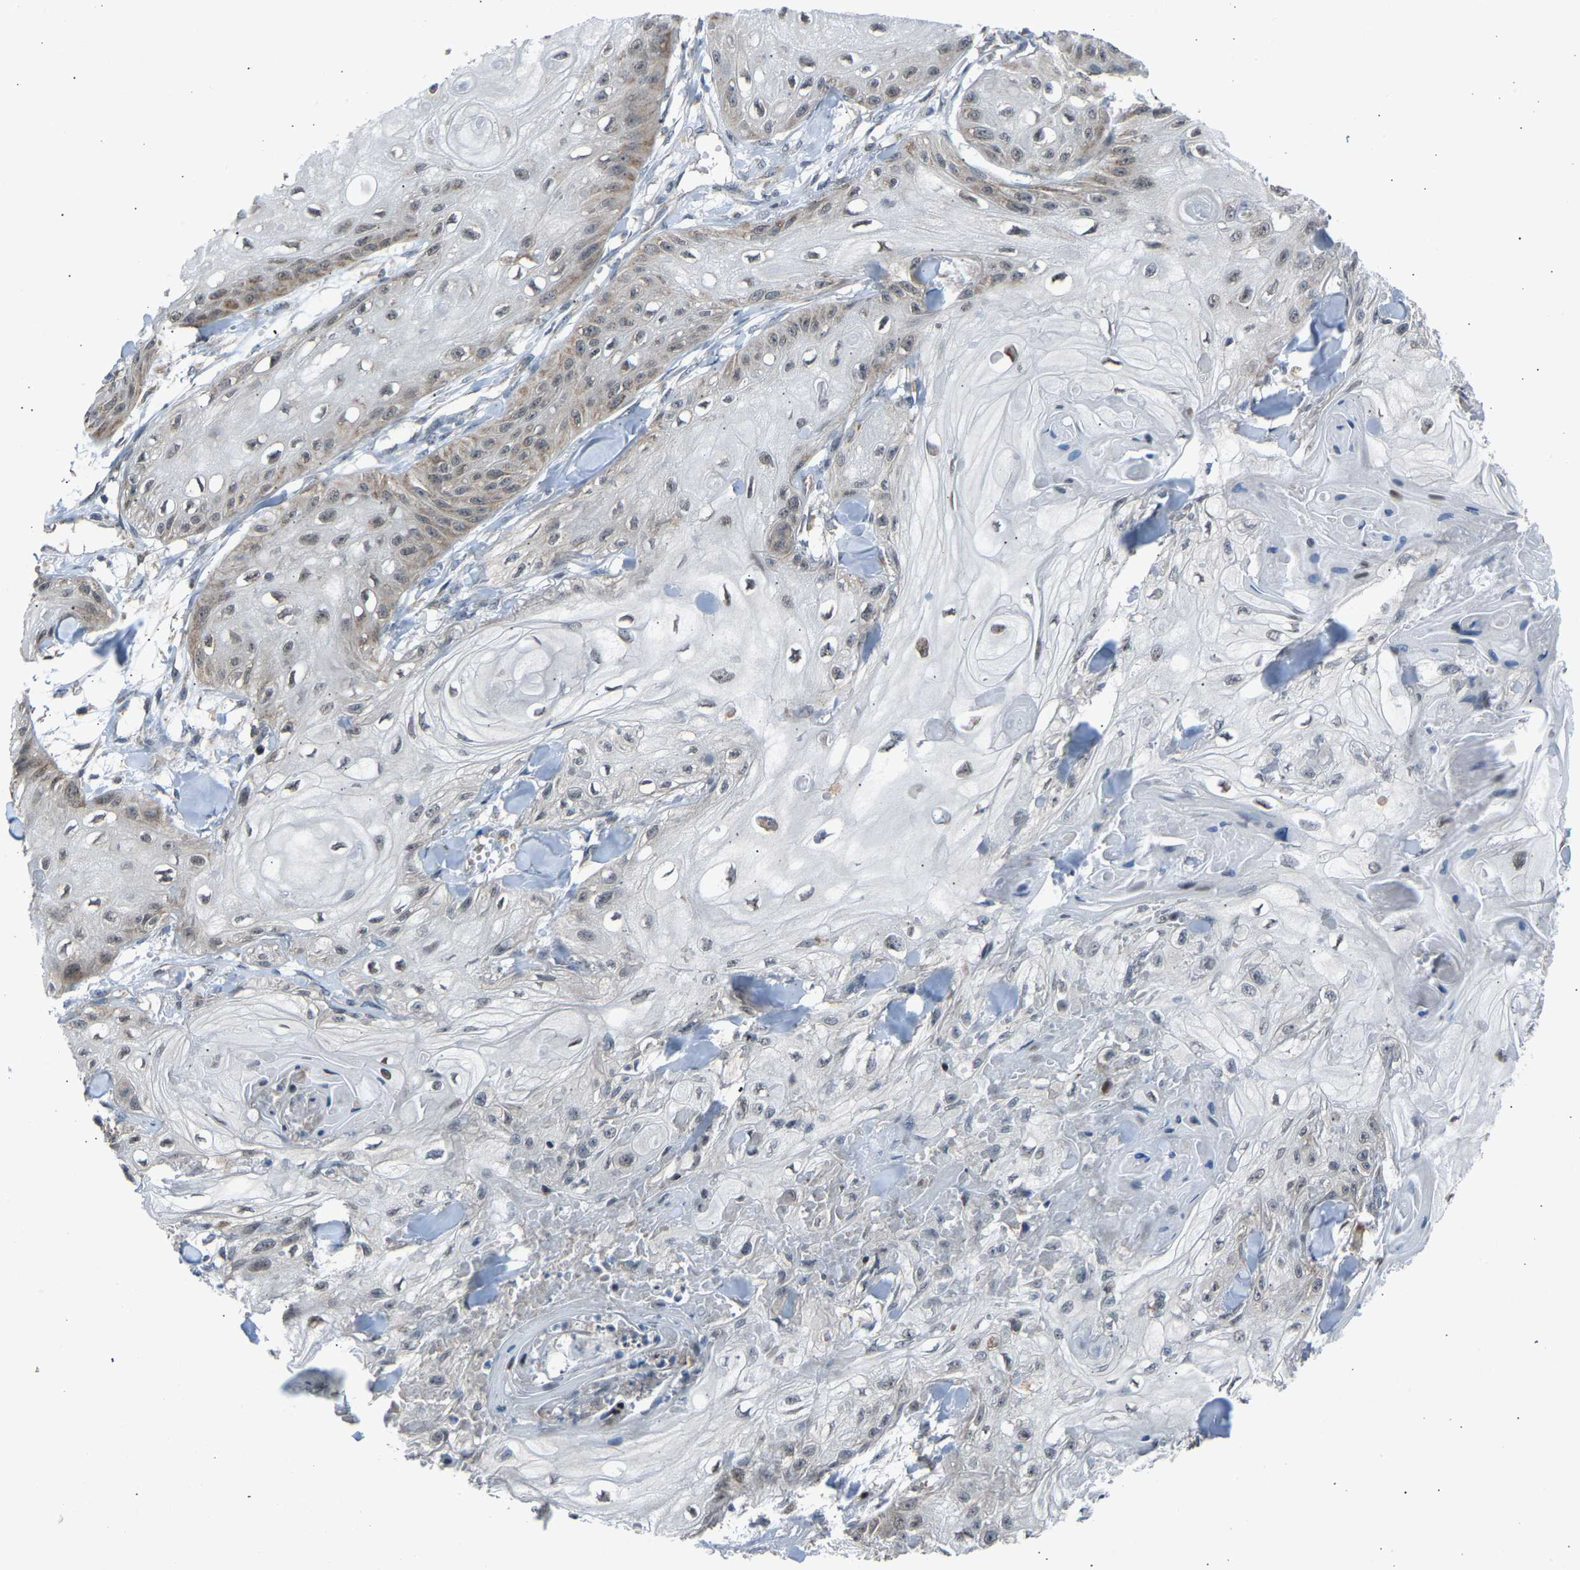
{"staining": {"intensity": "weak", "quantity": "<25%", "location": "cytoplasmic/membranous"}, "tissue": "skin cancer", "cell_type": "Tumor cells", "image_type": "cancer", "snomed": [{"axis": "morphology", "description": "Squamous cell carcinoma, NOS"}, {"axis": "topography", "description": "Skin"}], "caption": "An IHC micrograph of skin cancer is shown. There is no staining in tumor cells of skin cancer.", "gene": "SLIRP", "patient": {"sex": "male", "age": 74}}